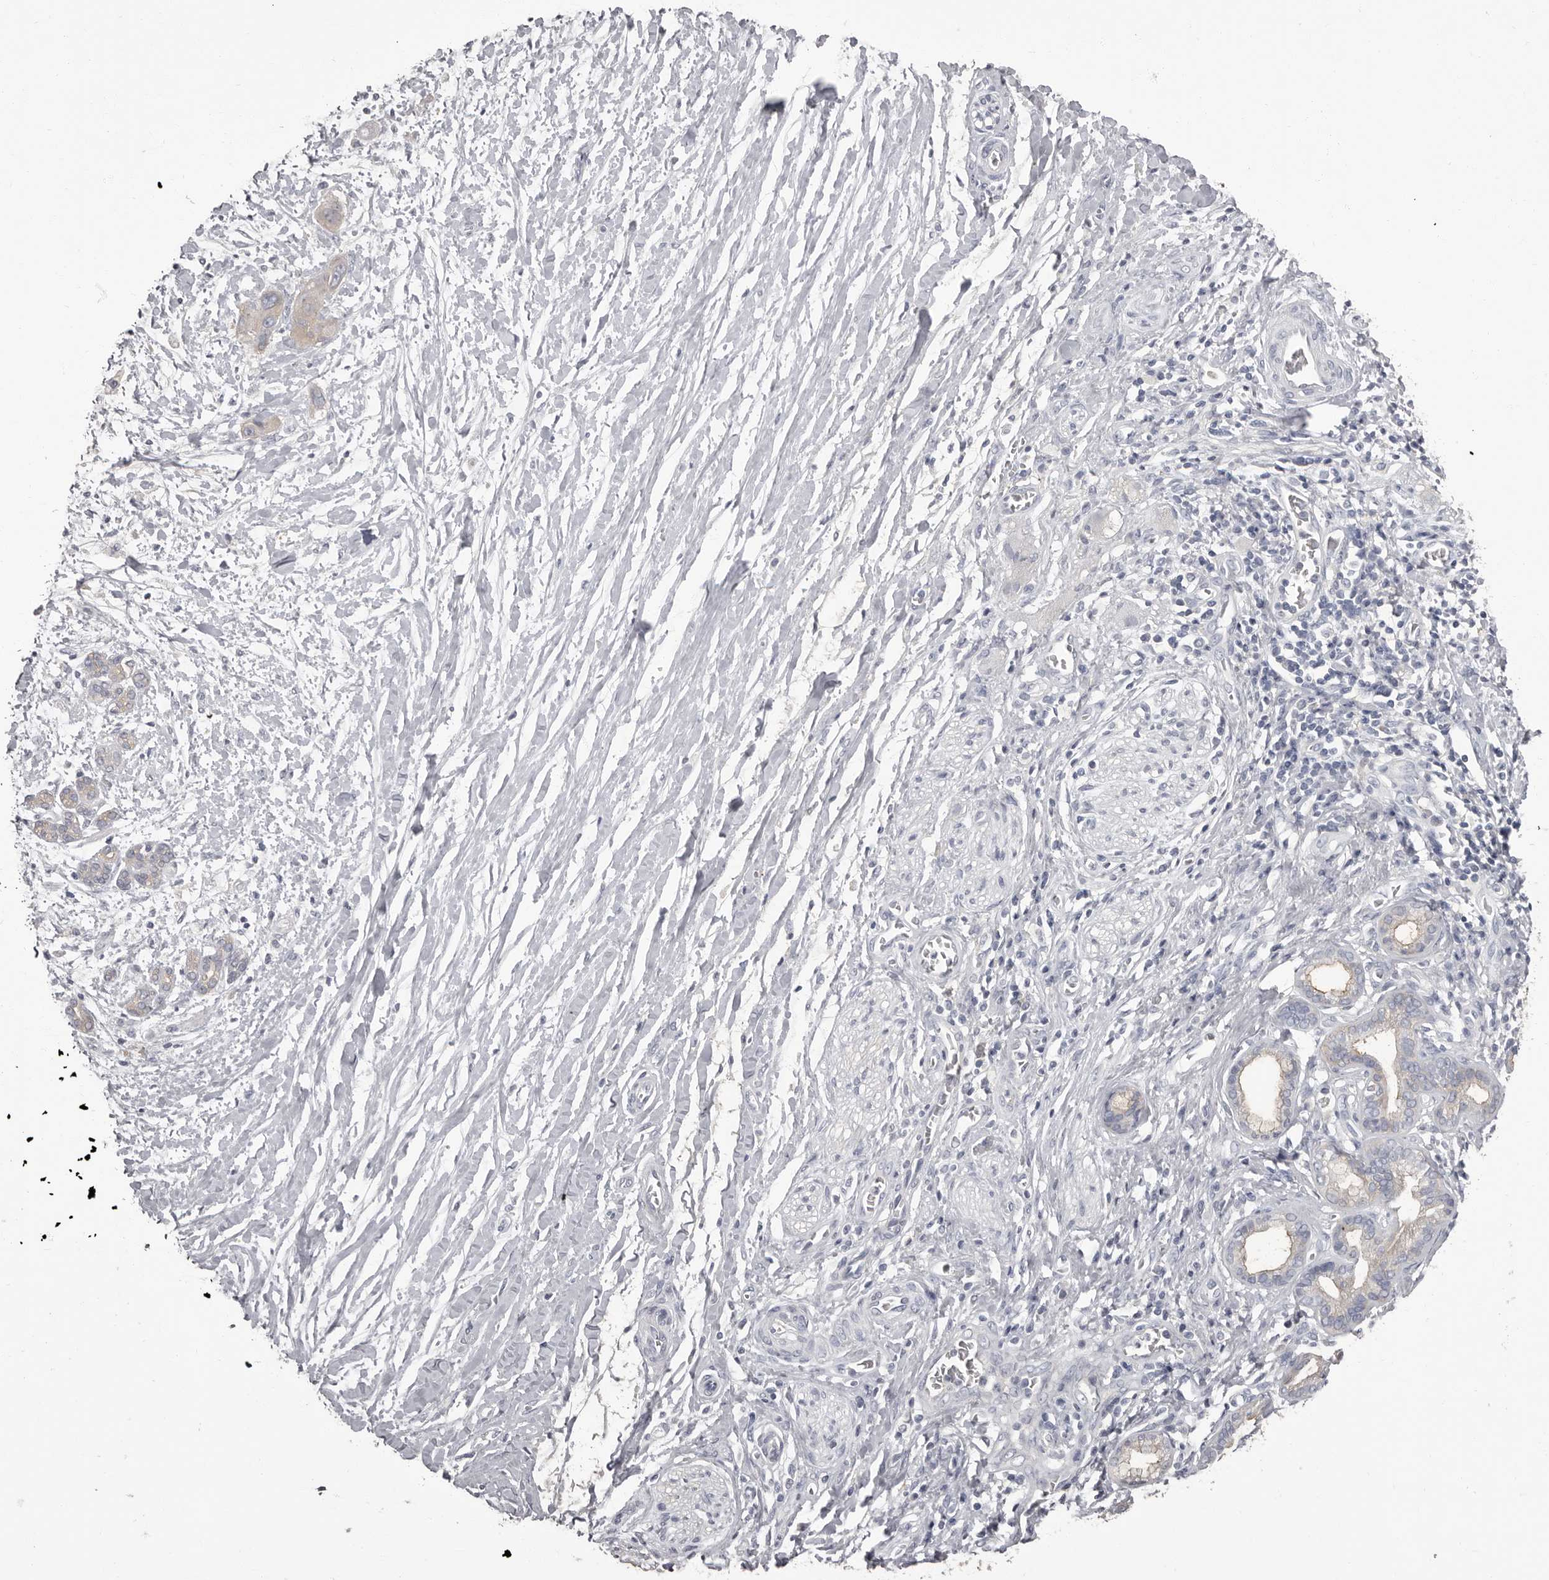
{"staining": {"intensity": "negative", "quantity": "none", "location": "none"}, "tissue": "pancreatic cancer", "cell_type": "Tumor cells", "image_type": "cancer", "snomed": [{"axis": "morphology", "description": "Adenocarcinoma, NOS"}, {"axis": "topography", "description": "Pancreas"}], "caption": "Tumor cells show no significant positivity in pancreatic cancer (adenocarcinoma).", "gene": "APEH", "patient": {"sex": "female", "age": 72}}